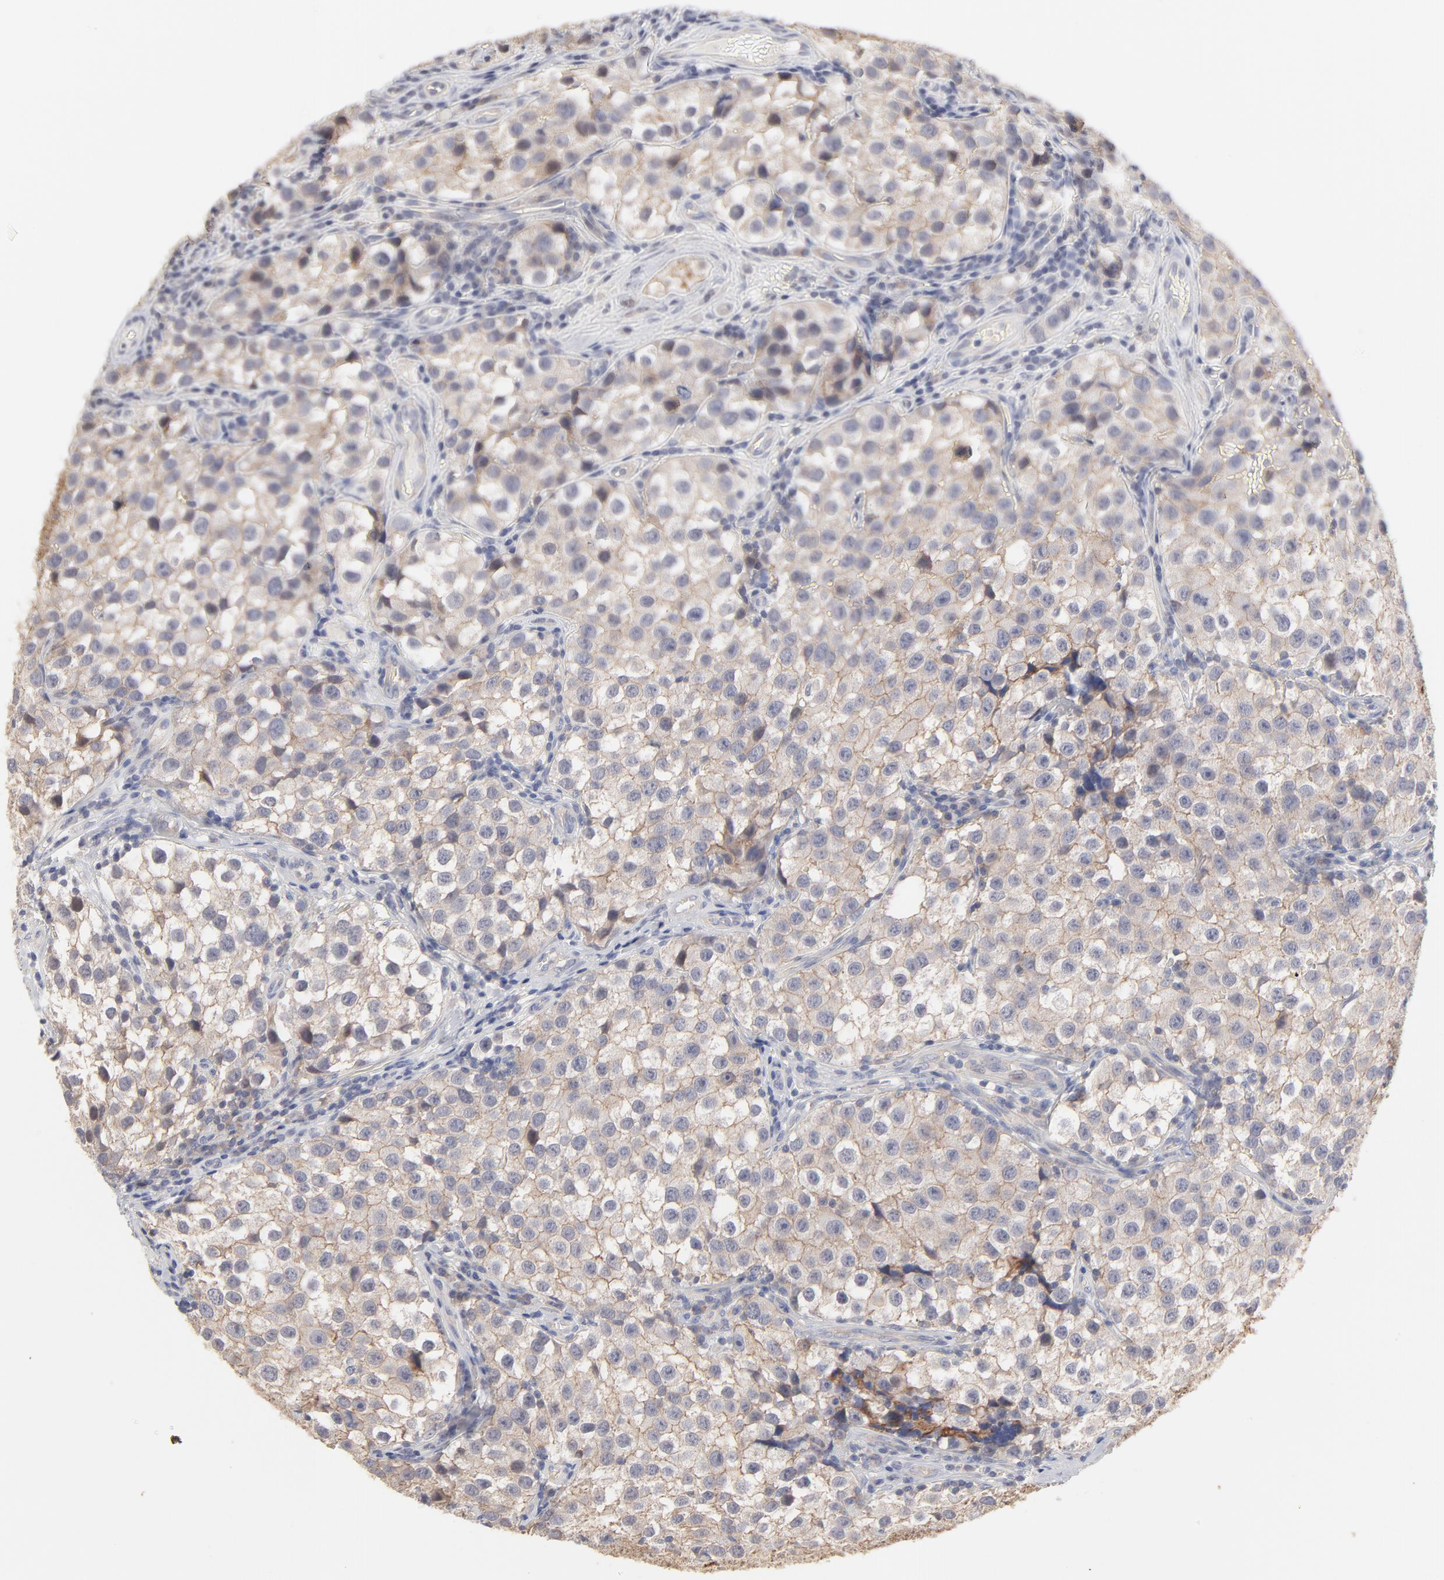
{"staining": {"intensity": "moderate", "quantity": ">75%", "location": "cytoplasmic/membranous"}, "tissue": "testis cancer", "cell_type": "Tumor cells", "image_type": "cancer", "snomed": [{"axis": "morphology", "description": "Seminoma, NOS"}, {"axis": "topography", "description": "Testis"}], "caption": "Immunohistochemical staining of human testis cancer demonstrates moderate cytoplasmic/membranous protein staining in about >75% of tumor cells.", "gene": "SLC16A1", "patient": {"sex": "male", "age": 39}}